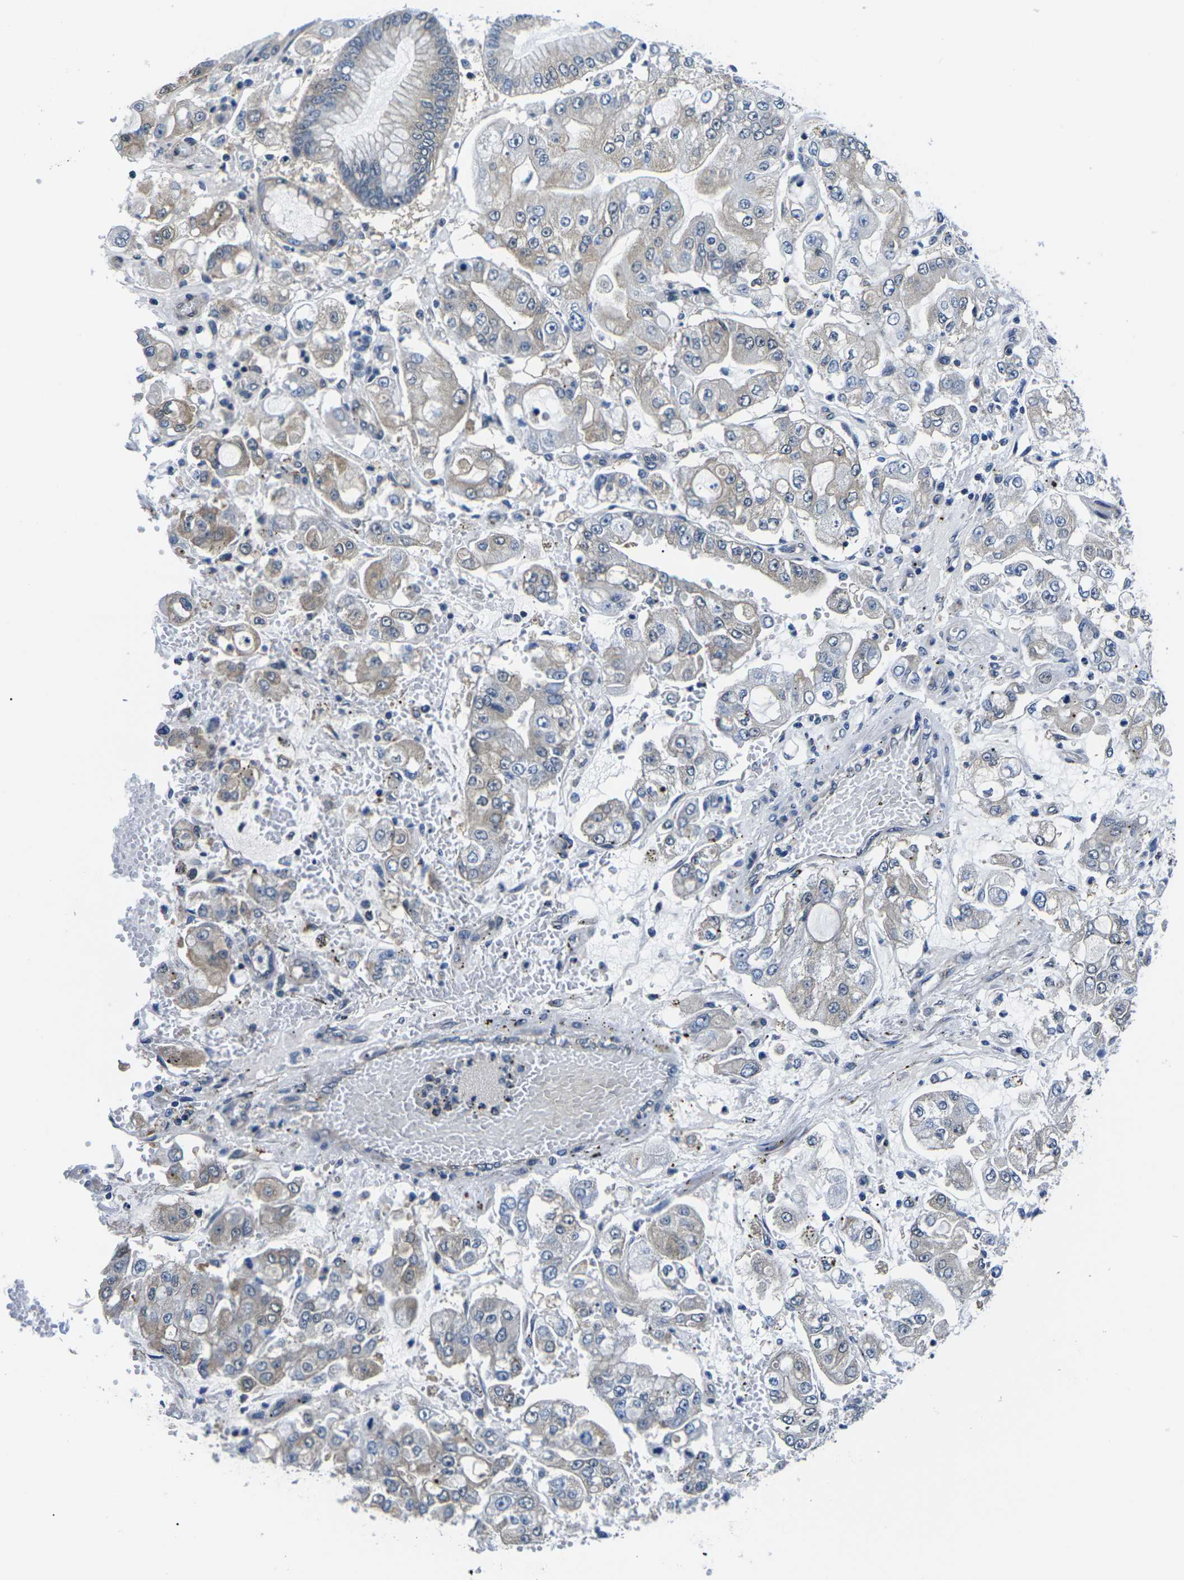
{"staining": {"intensity": "weak", "quantity": ">75%", "location": "cytoplasmic/membranous"}, "tissue": "stomach cancer", "cell_type": "Tumor cells", "image_type": "cancer", "snomed": [{"axis": "morphology", "description": "Adenocarcinoma, NOS"}, {"axis": "topography", "description": "Stomach"}], "caption": "Immunohistochemical staining of human adenocarcinoma (stomach) demonstrates weak cytoplasmic/membranous protein positivity in about >75% of tumor cells.", "gene": "GSK3B", "patient": {"sex": "male", "age": 76}}